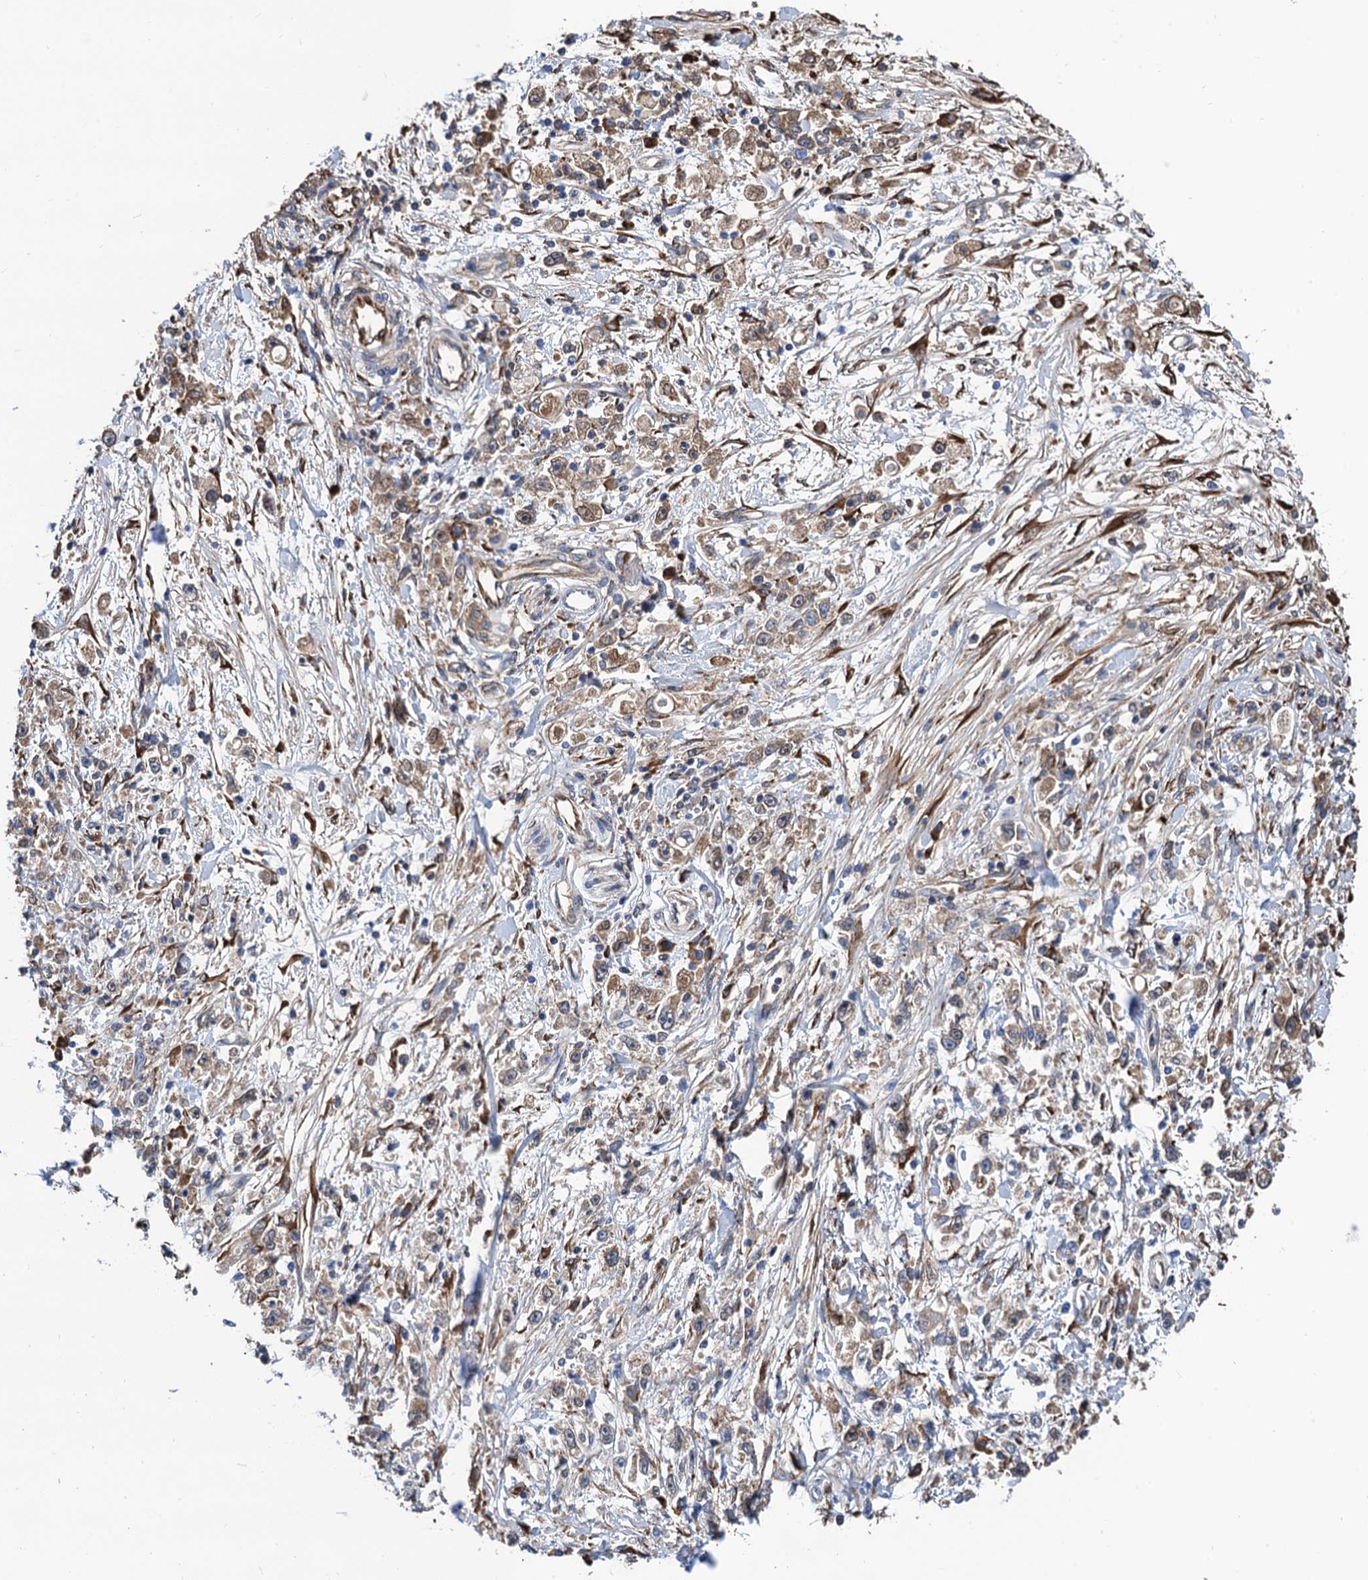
{"staining": {"intensity": "weak", "quantity": "25%-75%", "location": "cytoplasmic/membranous"}, "tissue": "stomach cancer", "cell_type": "Tumor cells", "image_type": "cancer", "snomed": [{"axis": "morphology", "description": "Adenocarcinoma, NOS"}, {"axis": "topography", "description": "Stomach"}], "caption": "Tumor cells display low levels of weak cytoplasmic/membranous staining in about 25%-75% of cells in human stomach cancer. (DAB = brown stain, brightfield microscopy at high magnification).", "gene": "CNNM1", "patient": {"sex": "female", "age": 59}}